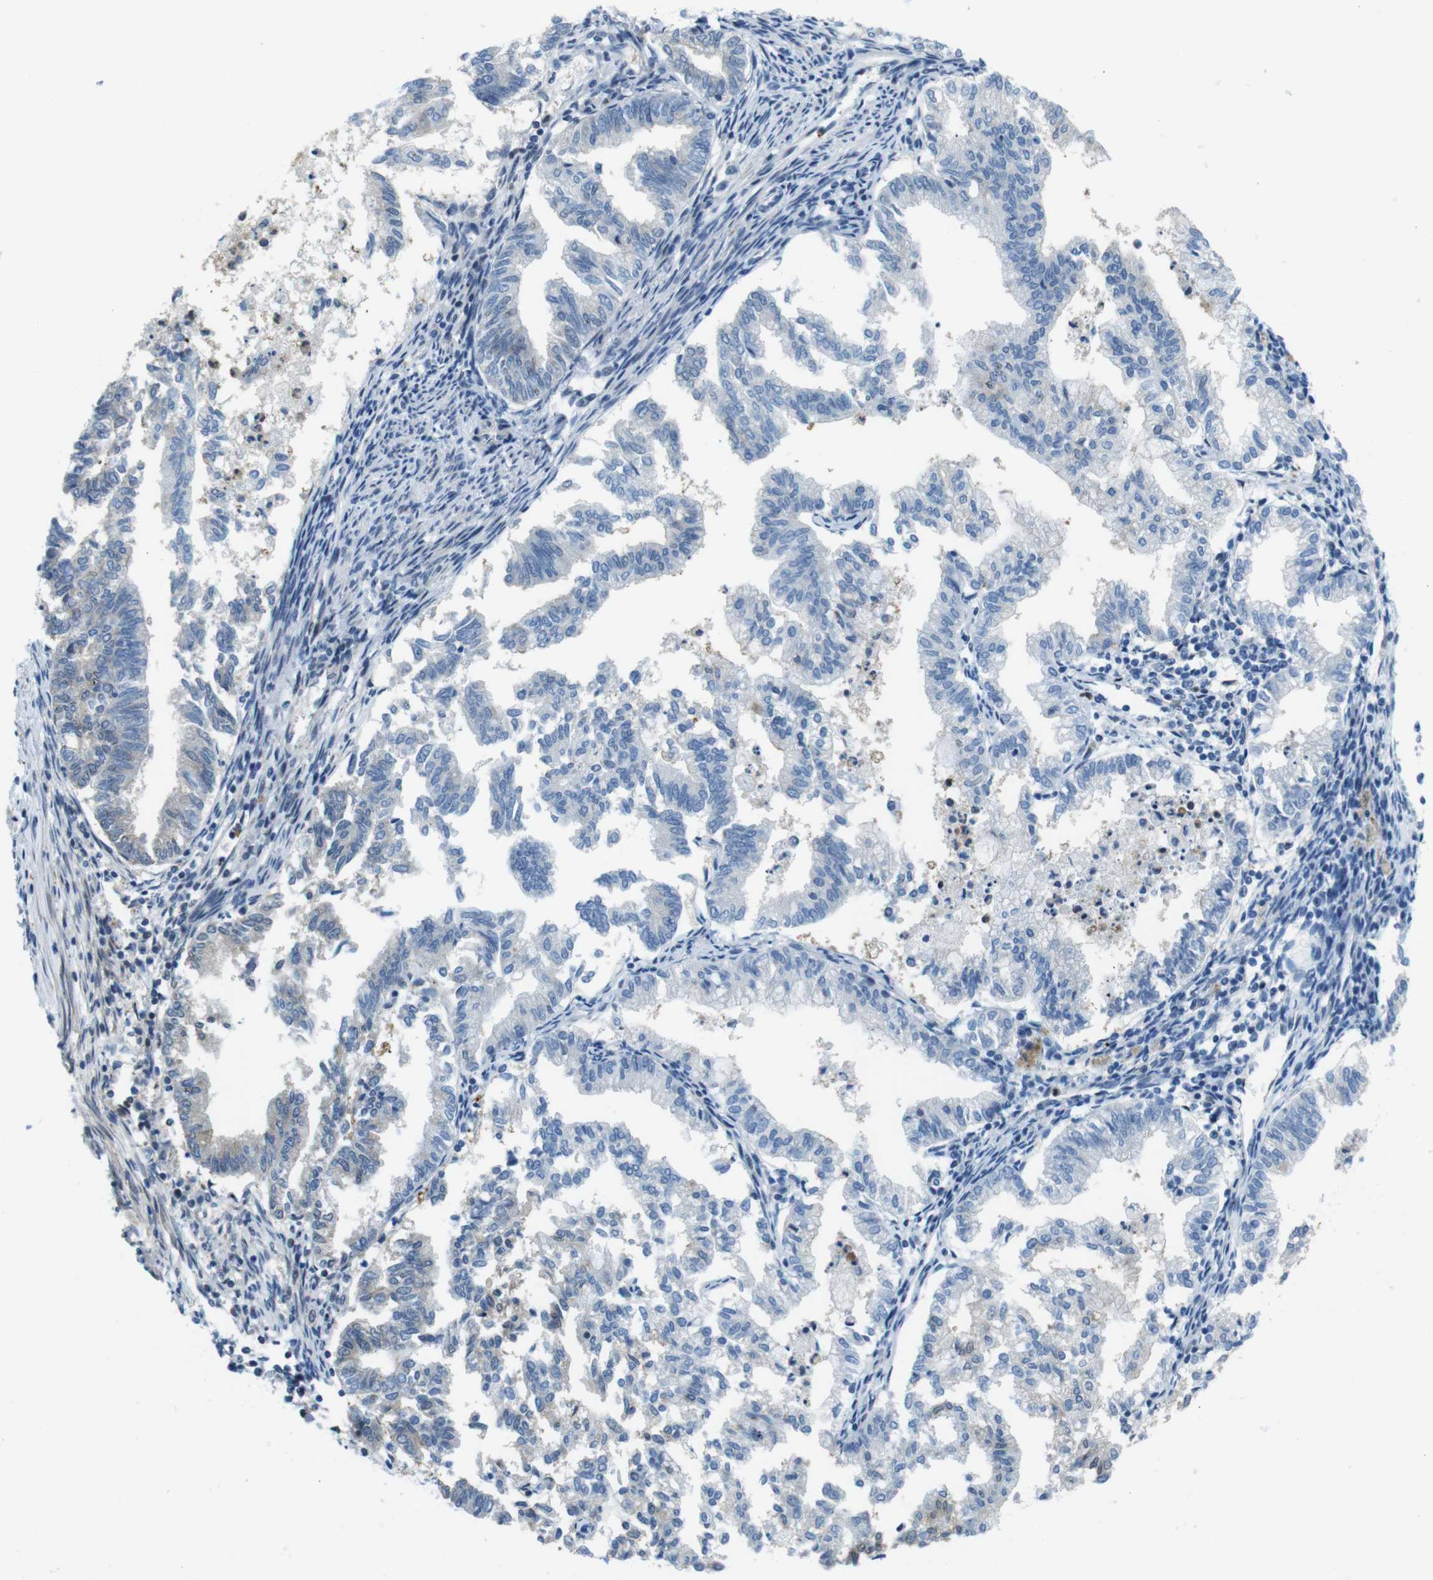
{"staining": {"intensity": "weak", "quantity": "25%-75%", "location": "cytoplasmic/membranous"}, "tissue": "endometrial cancer", "cell_type": "Tumor cells", "image_type": "cancer", "snomed": [{"axis": "morphology", "description": "Necrosis, NOS"}, {"axis": "morphology", "description": "Adenocarcinoma, NOS"}, {"axis": "topography", "description": "Endometrium"}], "caption": "Immunohistochemistry (IHC) image of neoplastic tissue: human endometrial adenocarcinoma stained using IHC demonstrates low levels of weak protein expression localized specifically in the cytoplasmic/membranous of tumor cells, appearing as a cytoplasmic/membranous brown color.", "gene": "ZDHHC3", "patient": {"sex": "female", "age": 79}}